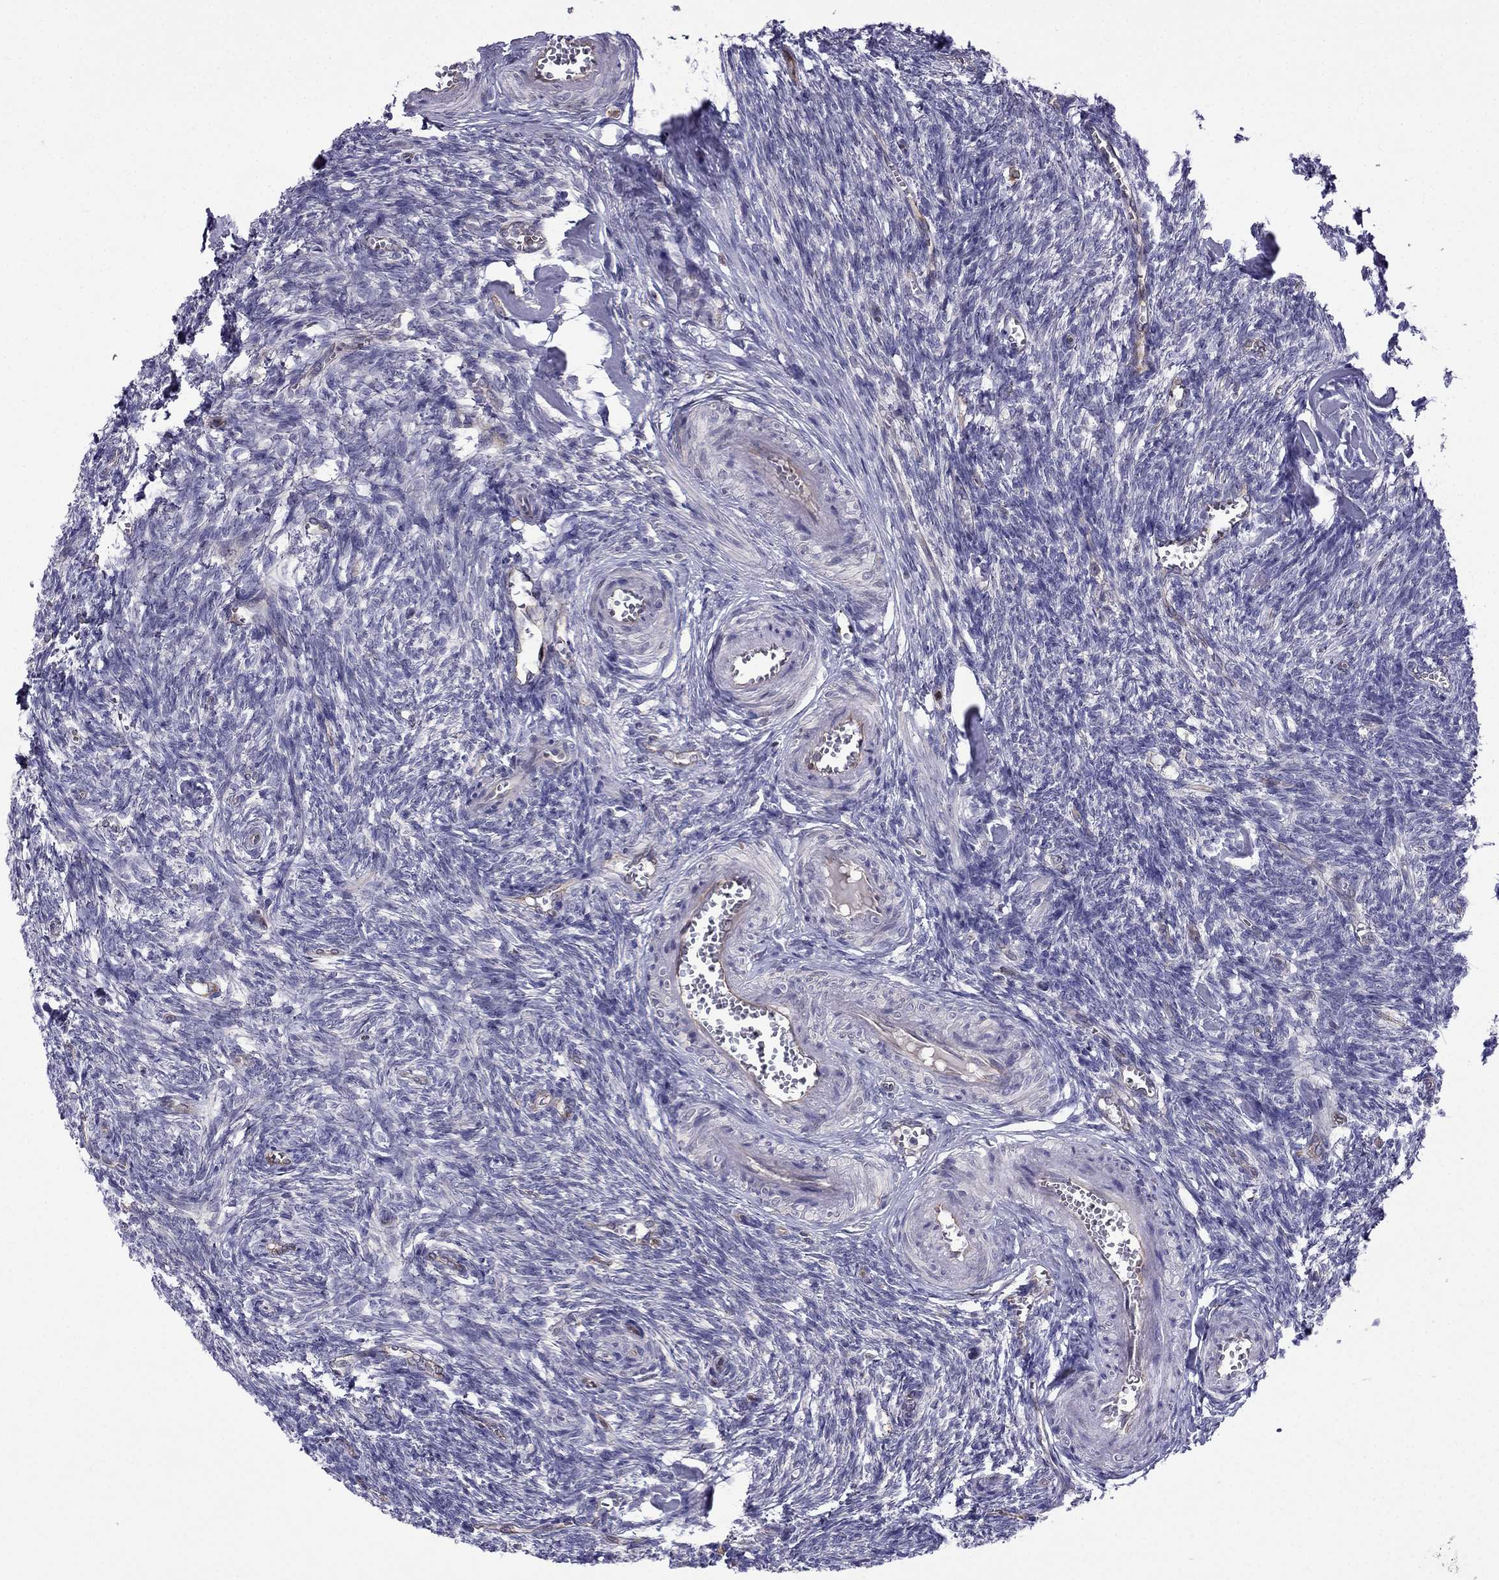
{"staining": {"intensity": "negative", "quantity": "none", "location": "none"}, "tissue": "ovary", "cell_type": "Follicle cells", "image_type": "normal", "snomed": [{"axis": "morphology", "description": "Normal tissue, NOS"}, {"axis": "topography", "description": "Ovary"}], "caption": "Immunohistochemistry micrograph of benign ovary stained for a protein (brown), which exhibits no positivity in follicle cells.", "gene": "GNAL", "patient": {"sex": "female", "age": 43}}